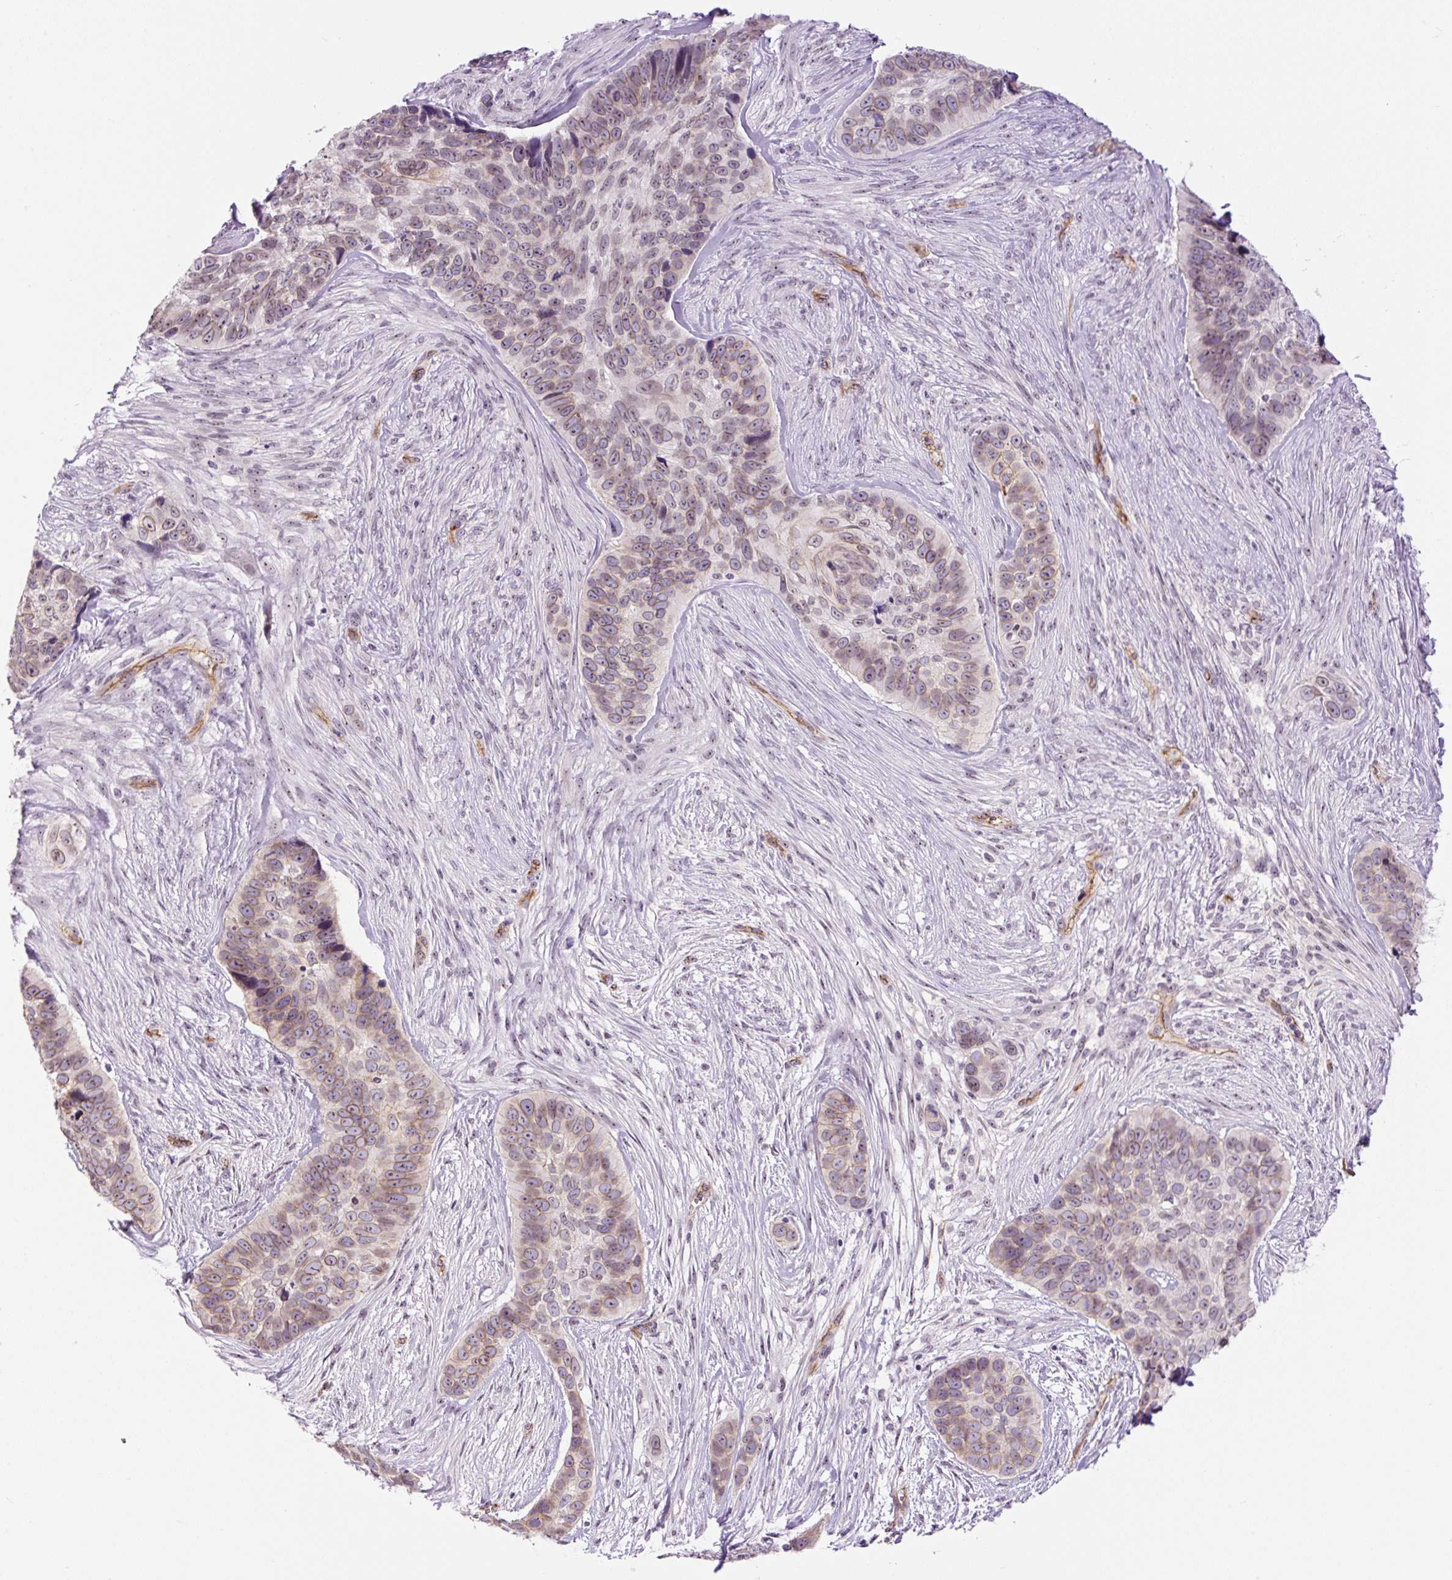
{"staining": {"intensity": "weak", "quantity": "<25%", "location": "cytoplasmic/membranous"}, "tissue": "skin cancer", "cell_type": "Tumor cells", "image_type": "cancer", "snomed": [{"axis": "morphology", "description": "Basal cell carcinoma"}, {"axis": "topography", "description": "Skin"}], "caption": "Immunohistochemical staining of human skin cancer (basal cell carcinoma) displays no significant expression in tumor cells.", "gene": "MYO5C", "patient": {"sex": "female", "age": 82}}